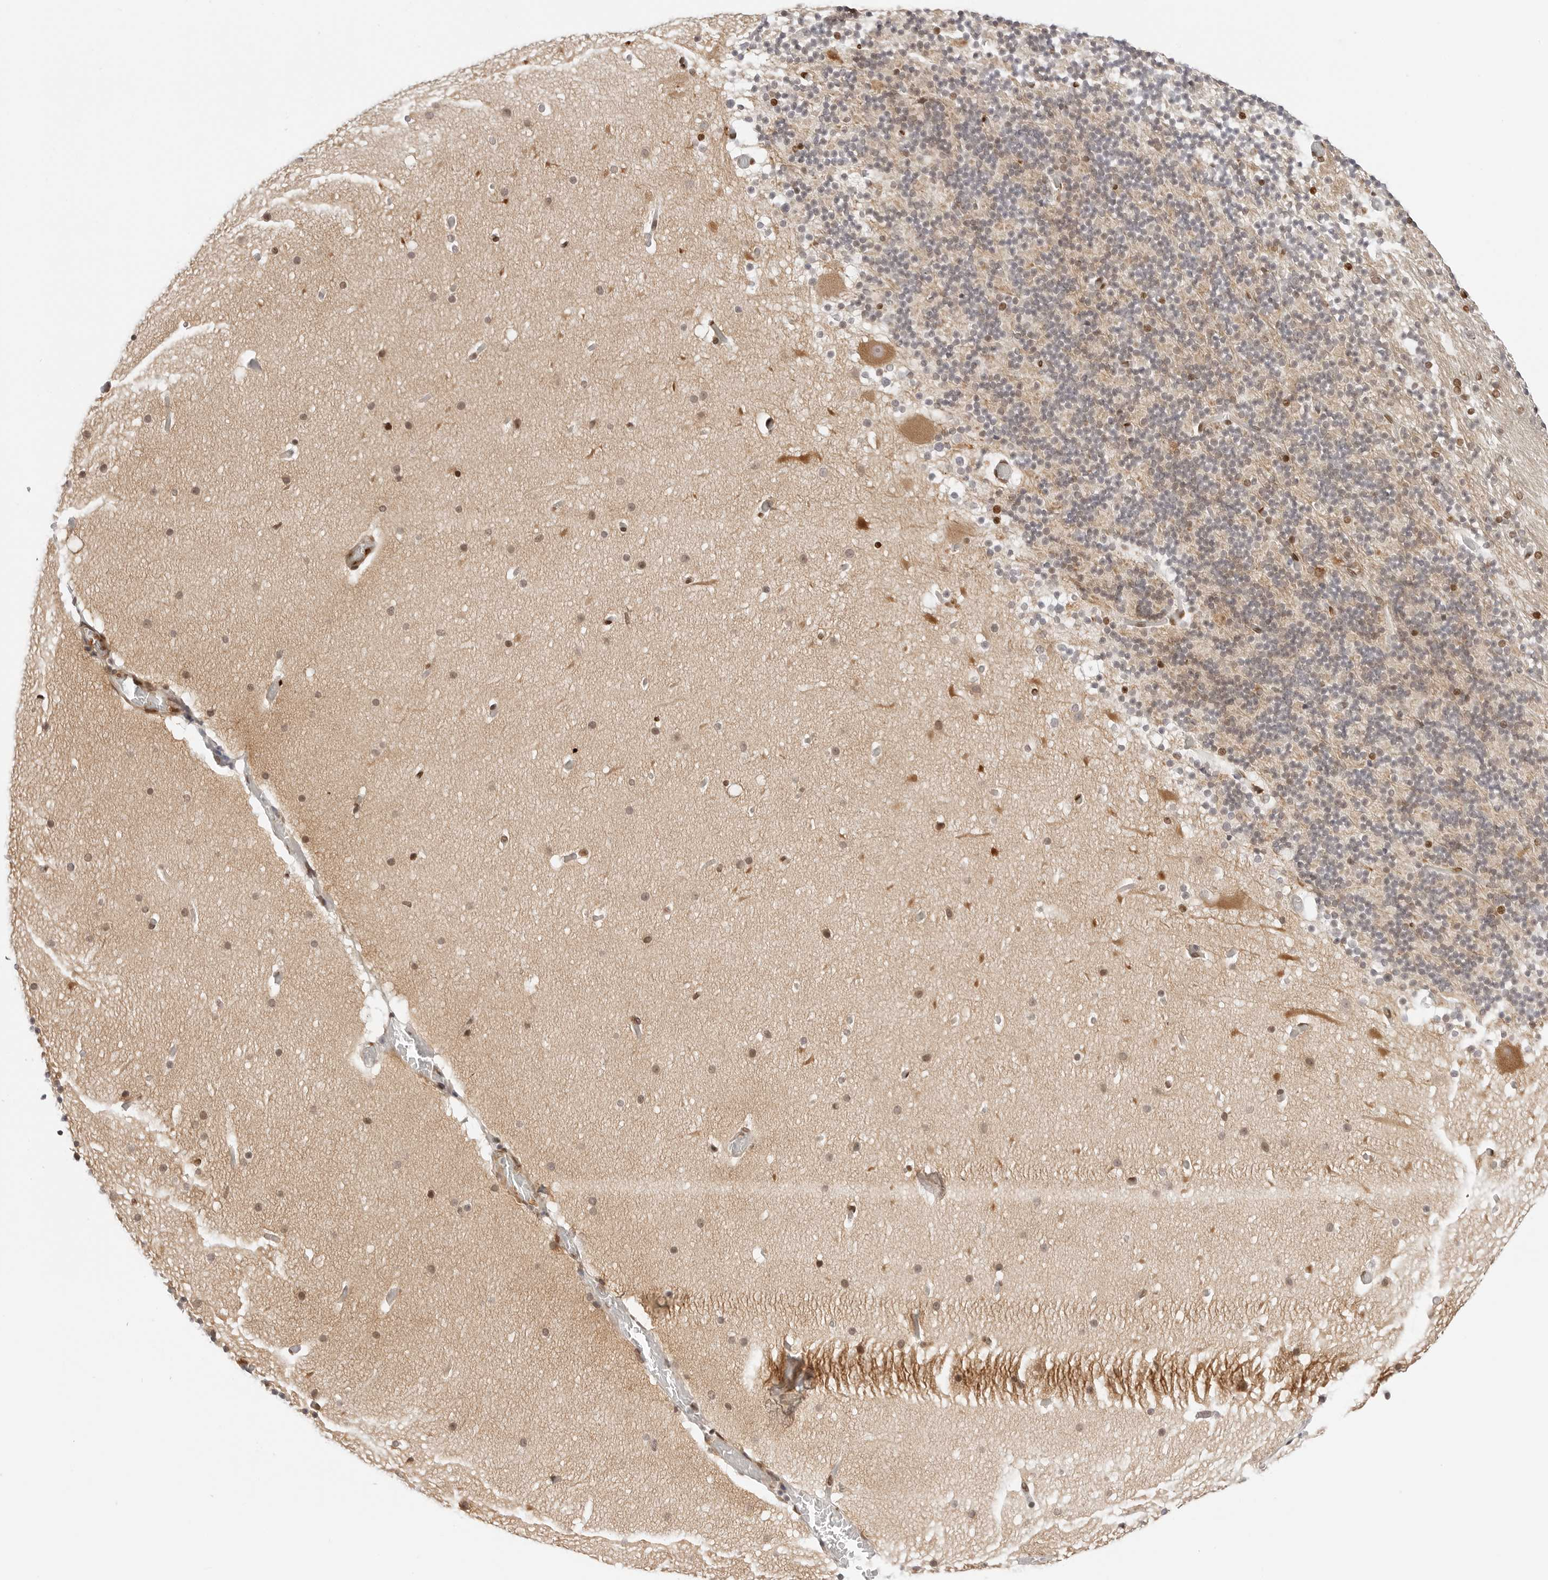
{"staining": {"intensity": "weak", "quantity": "<25%", "location": "nuclear"}, "tissue": "cerebellum", "cell_type": "Cells in granular layer", "image_type": "normal", "snomed": [{"axis": "morphology", "description": "Normal tissue, NOS"}, {"axis": "topography", "description": "Cerebellum"}], "caption": "DAB immunohistochemical staining of unremarkable cerebellum displays no significant positivity in cells in granular layer.", "gene": "SPIDR", "patient": {"sex": "male", "age": 57}}